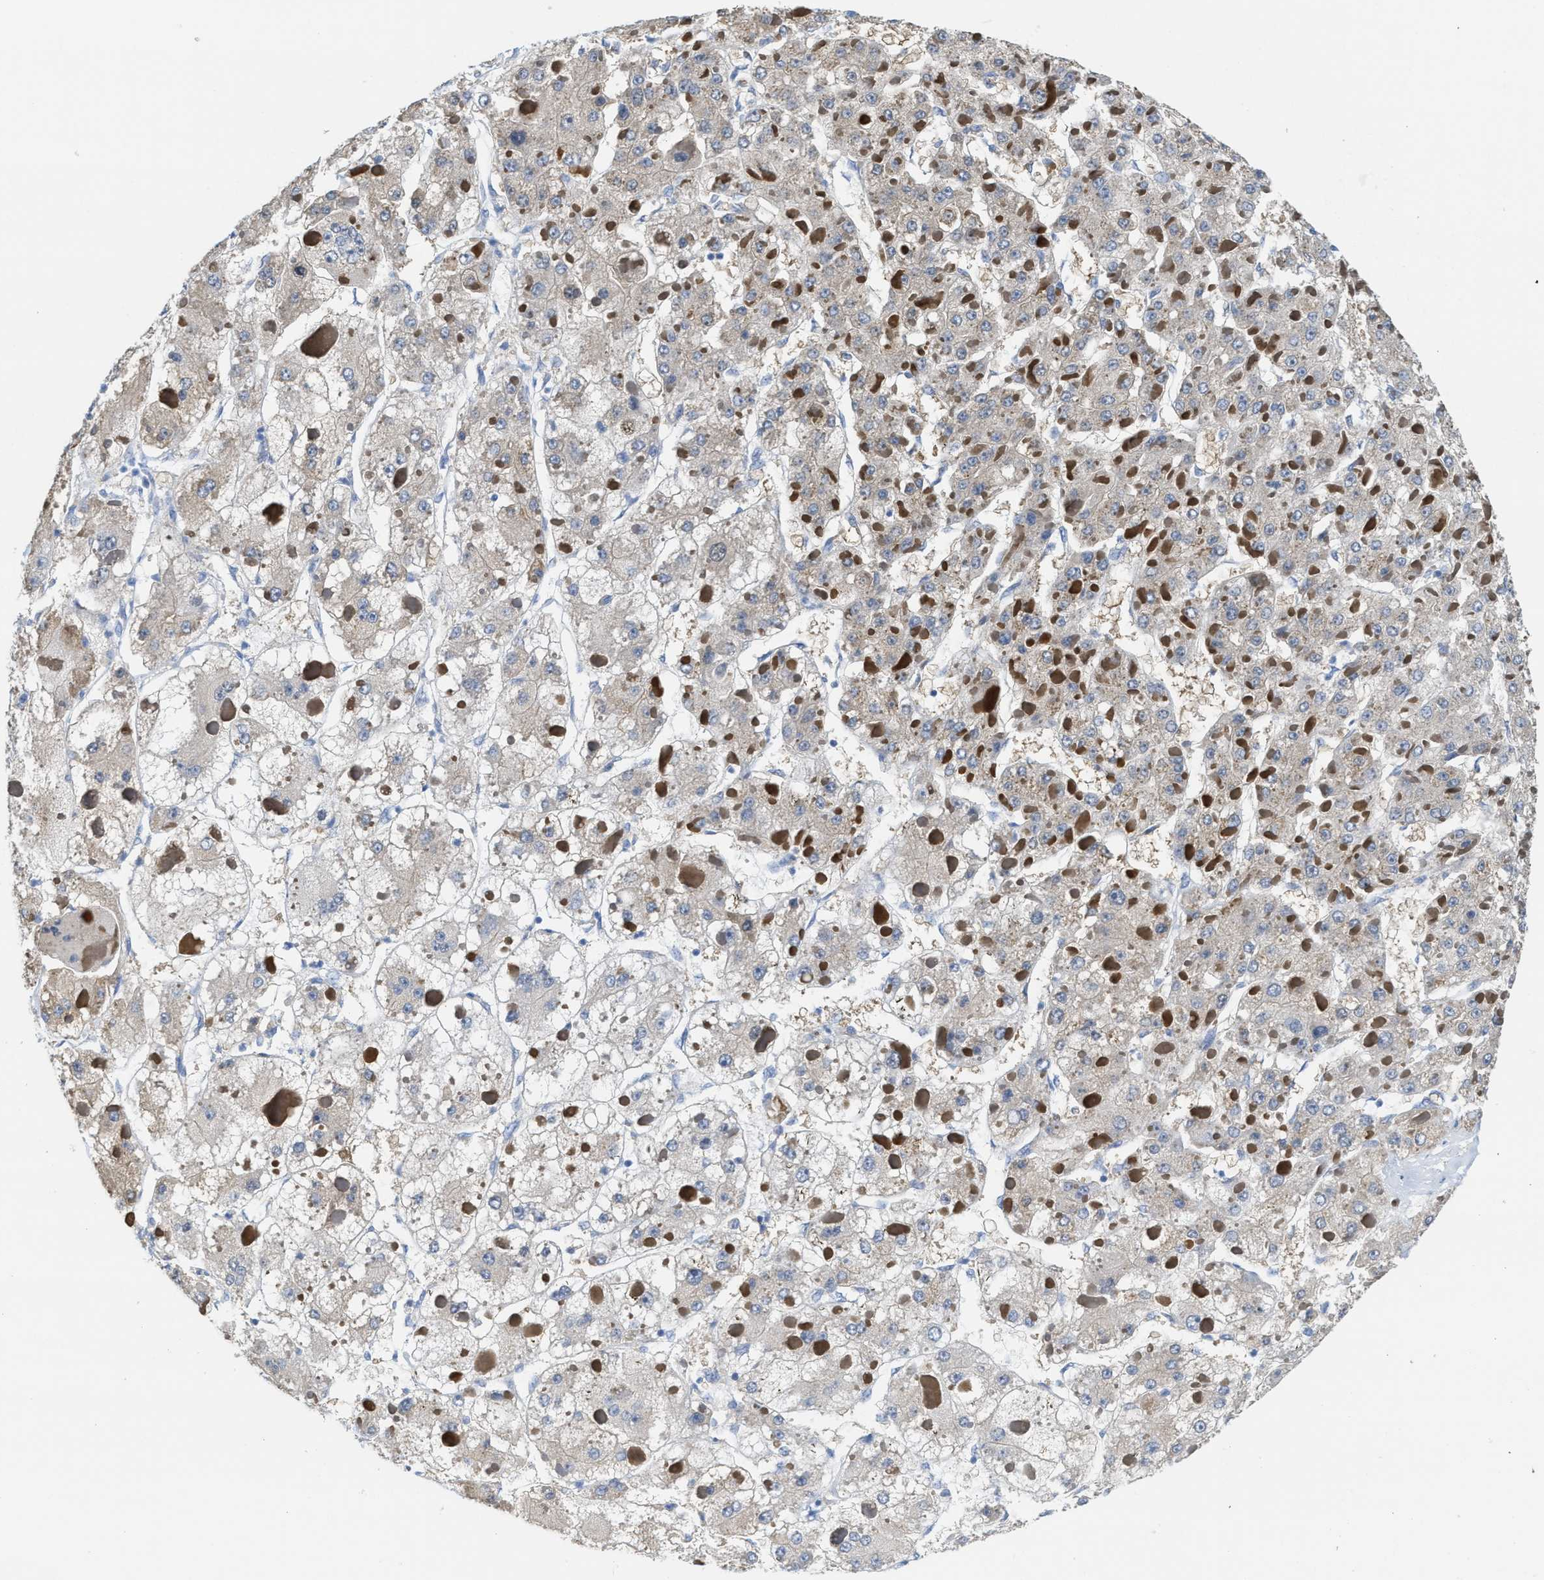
{"staining": {"intensity": "negative", "quantity": "none", "location": "none"}, "tissue": "liver cancer", "cell_type": "Tumor cells", "image_type": "cancer", "snomed": [{"axis": "morphology", "description": "Carcinoma, Hepatocellular, NOS"}, {"axis": "topography", "description": "Liver"}], "caption": "IHC of human liver cancer shows no positivity in tumor cells.", "gene": "ASS1", "patient": {"sex": "female", "age": 73}}